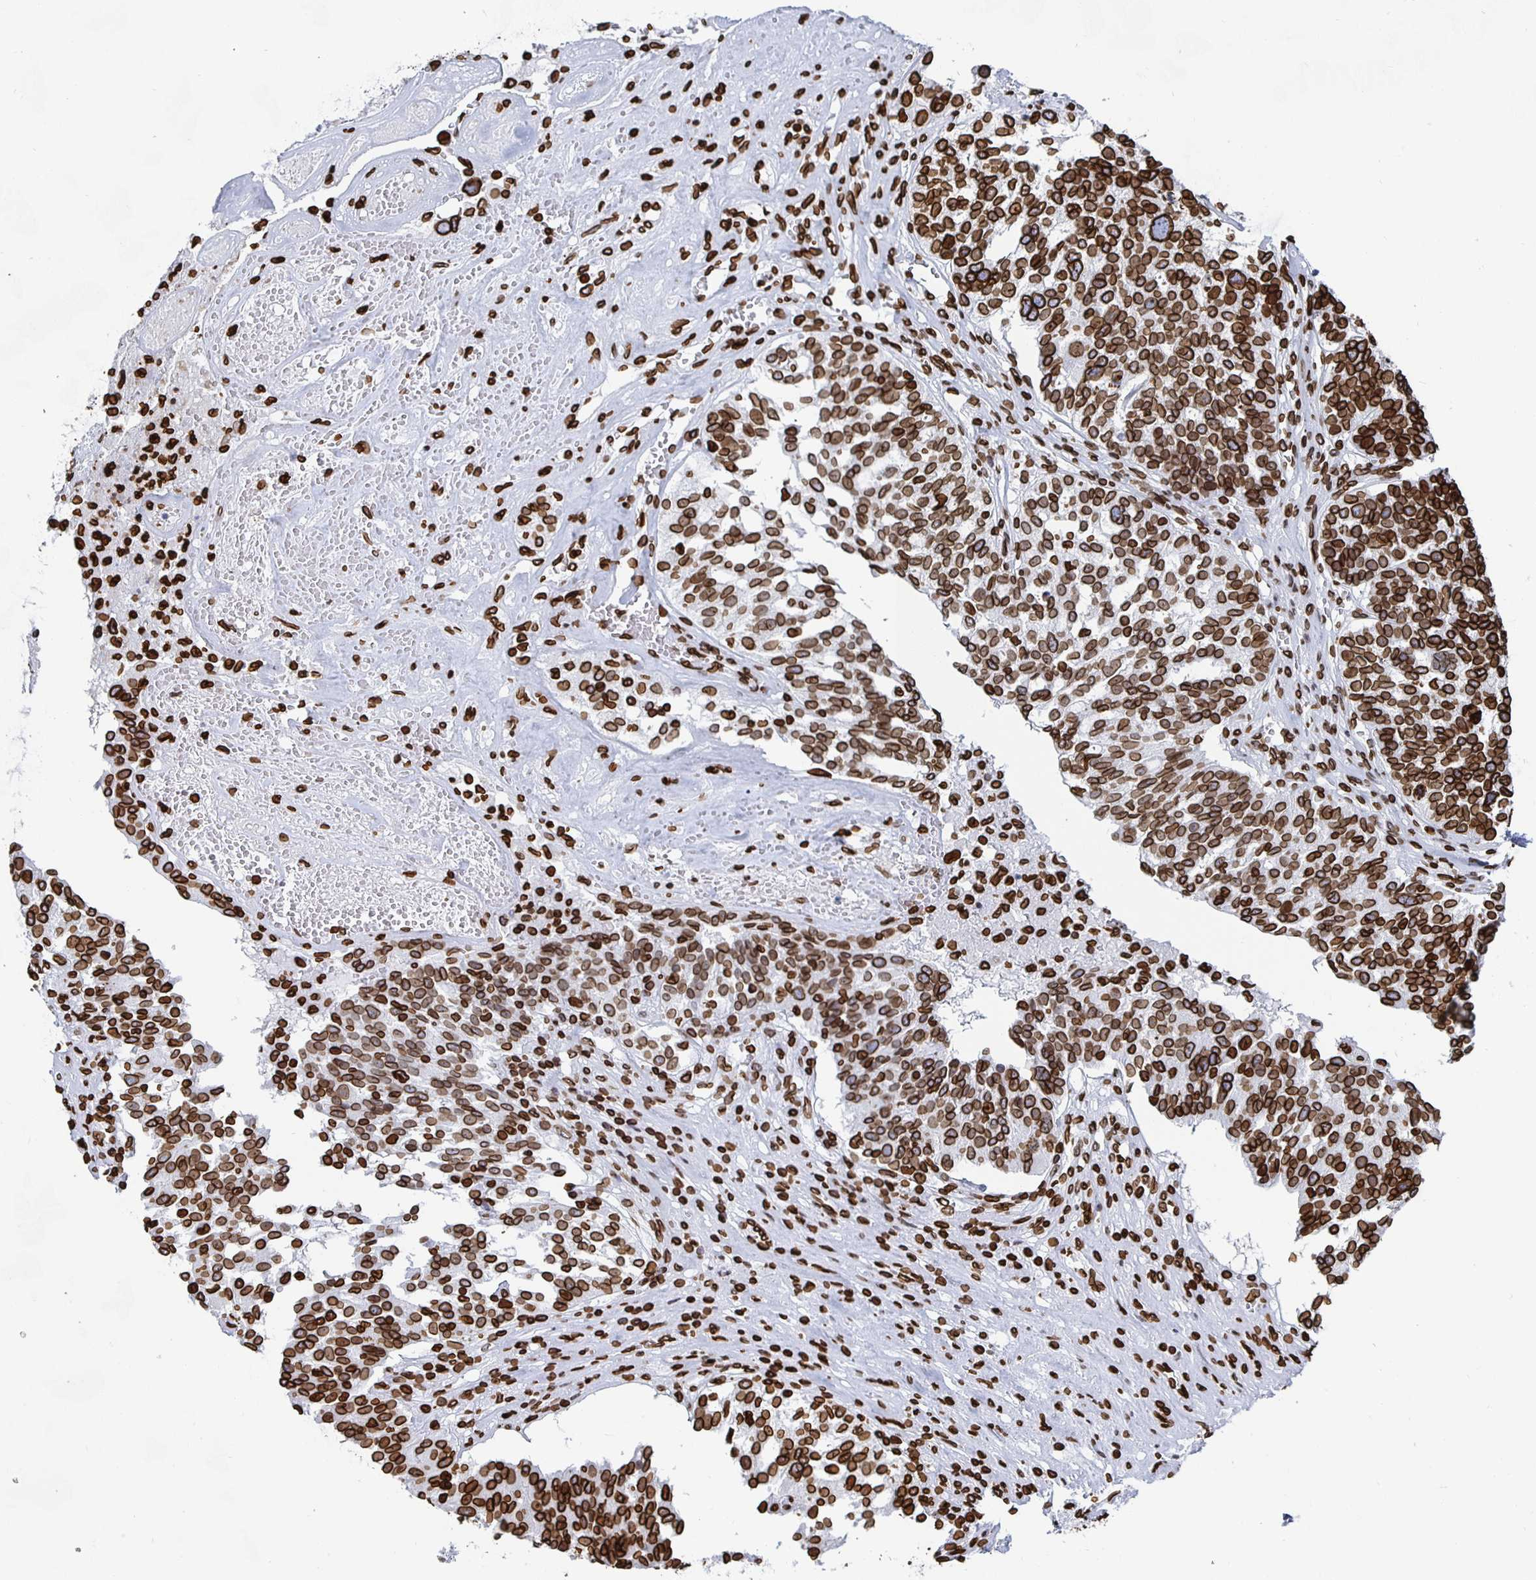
{"staining": {"intensity": "strong", "quantity": ">75%", "location": "cytoplasmic/membranous,nuclear"}, "tissue": "ovarian cancer", "cell_type": "Tumor cells", "image_type": "cancer", "snomed": [{"axis": "morphology", "description": "Cystadenocarcinoma, serous, NOS"}, {"axis": "topography", "description": "Ovary"}], "caption": "This is an image of IHC staining of ovarian serous cystadenocarcinoma, which shows strong positivity in the cytoplasmic/membranous and nuclear of tumor cells.", "gene": "LMNB1", "patient": {"sex": "female", "age": 59}}